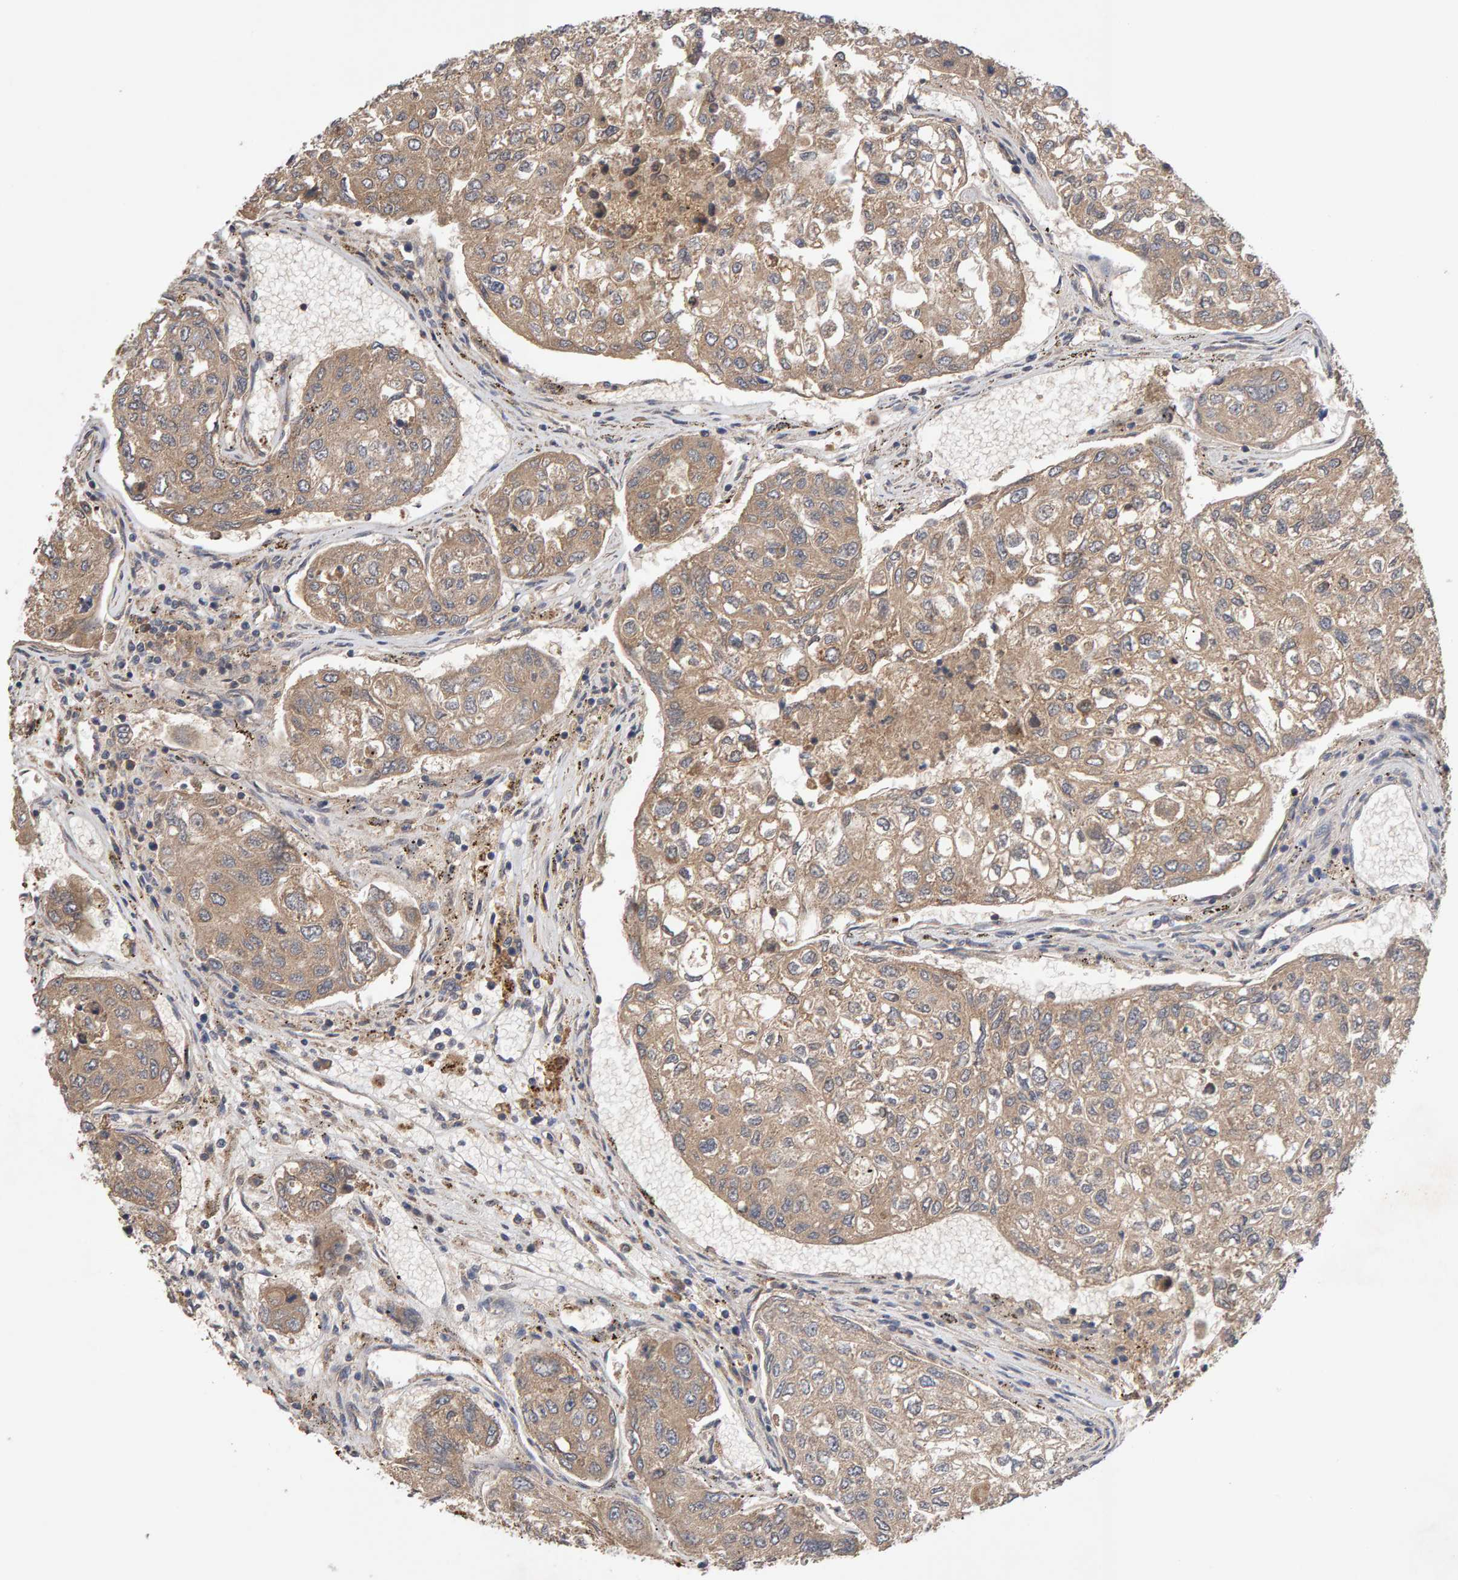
{"staining": {"intensity": "moderate", "quantity": ">75%", "location": "cytoplasmic/membranous"}, "tissue": "urothelial cancer", "cell_type": "Tumor cells", "image_type": "cancer", "snomed": [{"axis": "morphology", "description": "Urothelial carcinoma, High grade"}, {"axis": "topography", "description": "Lymph node"}, {"axis": "topography", "description": "Urinary bladder"}], "caption": "Tumor cells show moderate cytoplasmic/membranous expression in approximately >75% of cells in urothelial carcinoma (high-grade).", "gene": "RNF19A", "patient": {"sex": "male", "age": 51}}